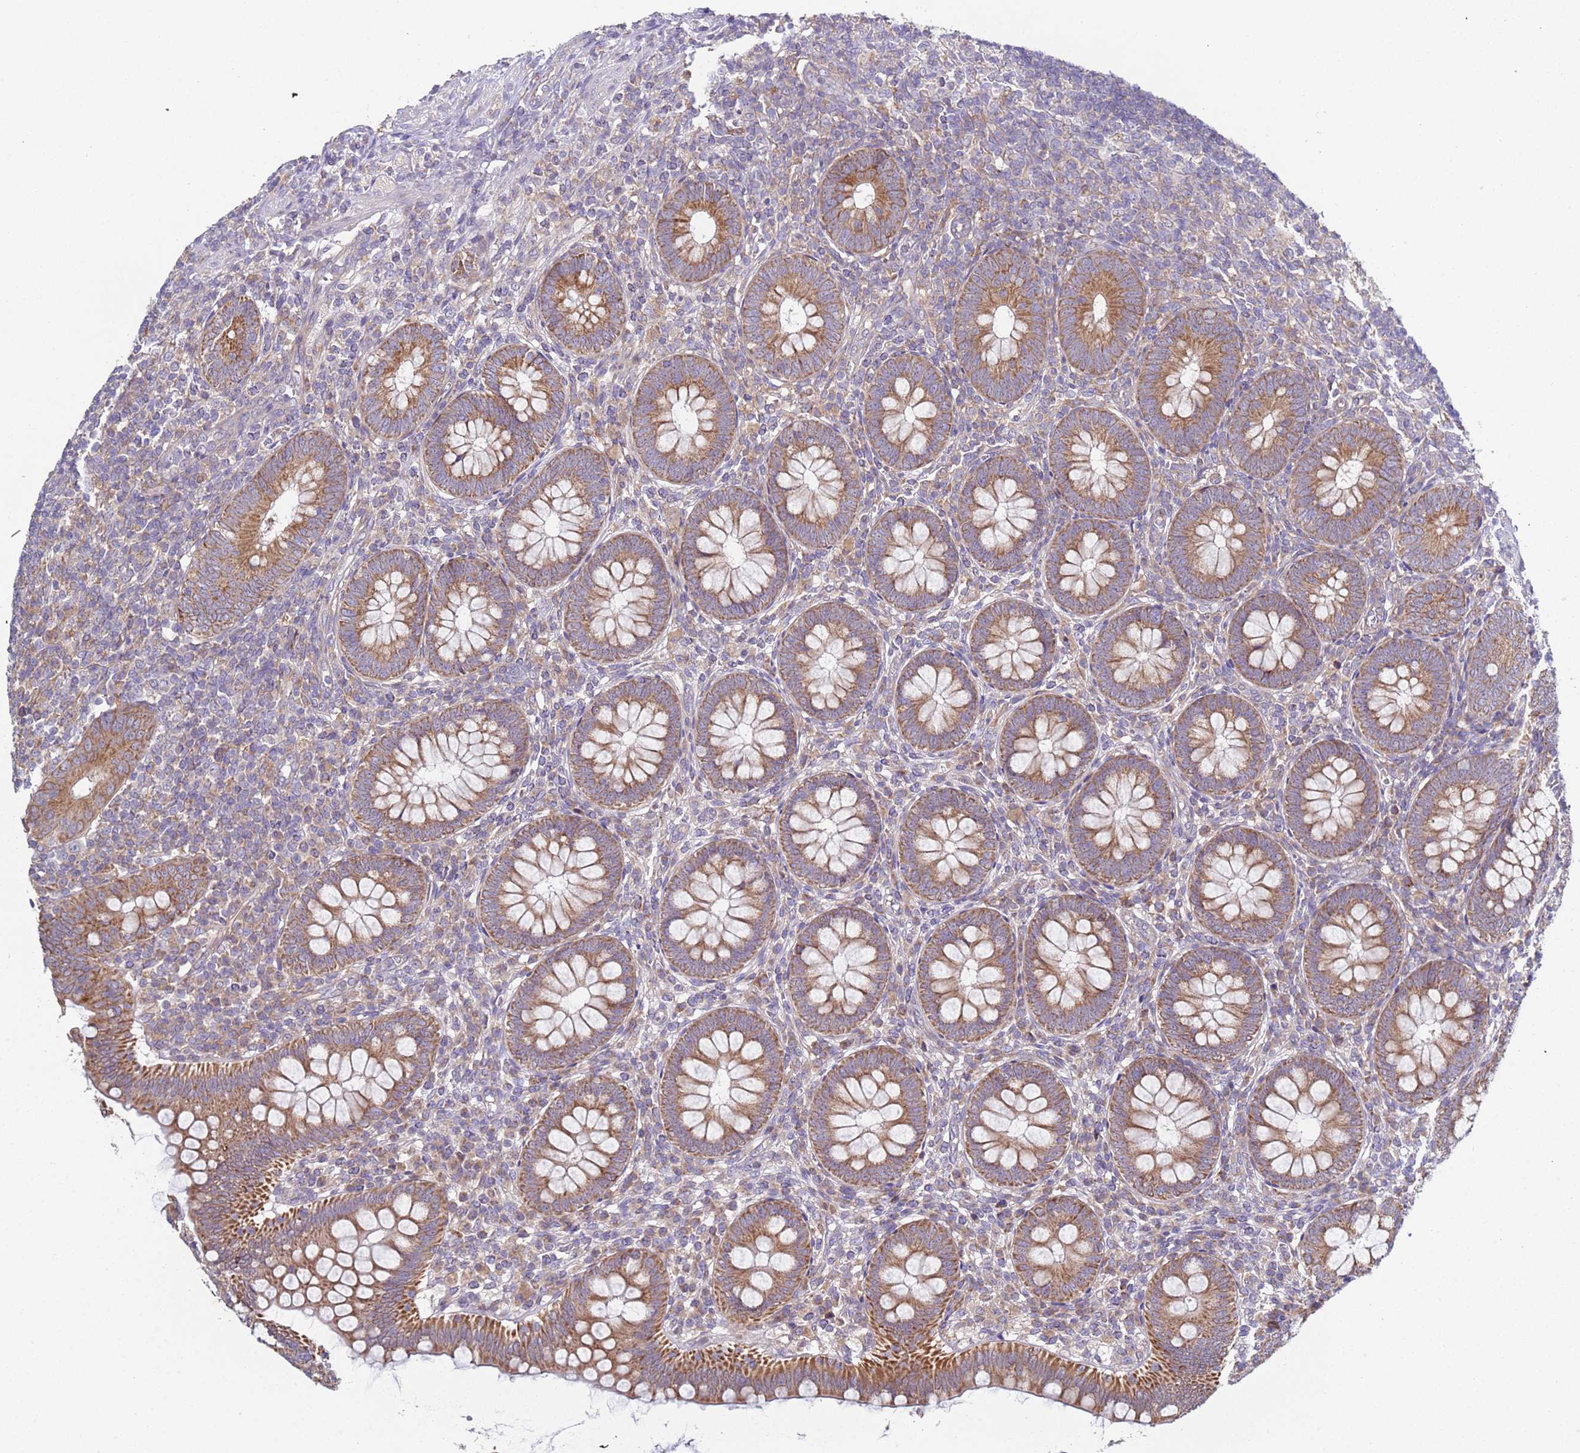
{"staining": {"intensity": "moderate", "quantity": ">75%", "location": "cytoplasmic/membranous"}, "tissue": "appendix", "cell_type": "Glandular cells", "image_type": "normal", "snomed": [{"axis": "morphology", "description": "Normal tissue, NOS"}, {"axis": "topography", "description": "Appendix"}], "caption": "Appendix stained for a protein shows moderate cytoplasmic/membranous positivity in glandular cells. The staining was performed using DAB to visualize the protein expression in brown, while the nuclei were stained in blue with hematoxylin (Magnification: 20x).", "gene": "DIP2B", "patient": {"sex": "male", "age": 14}}